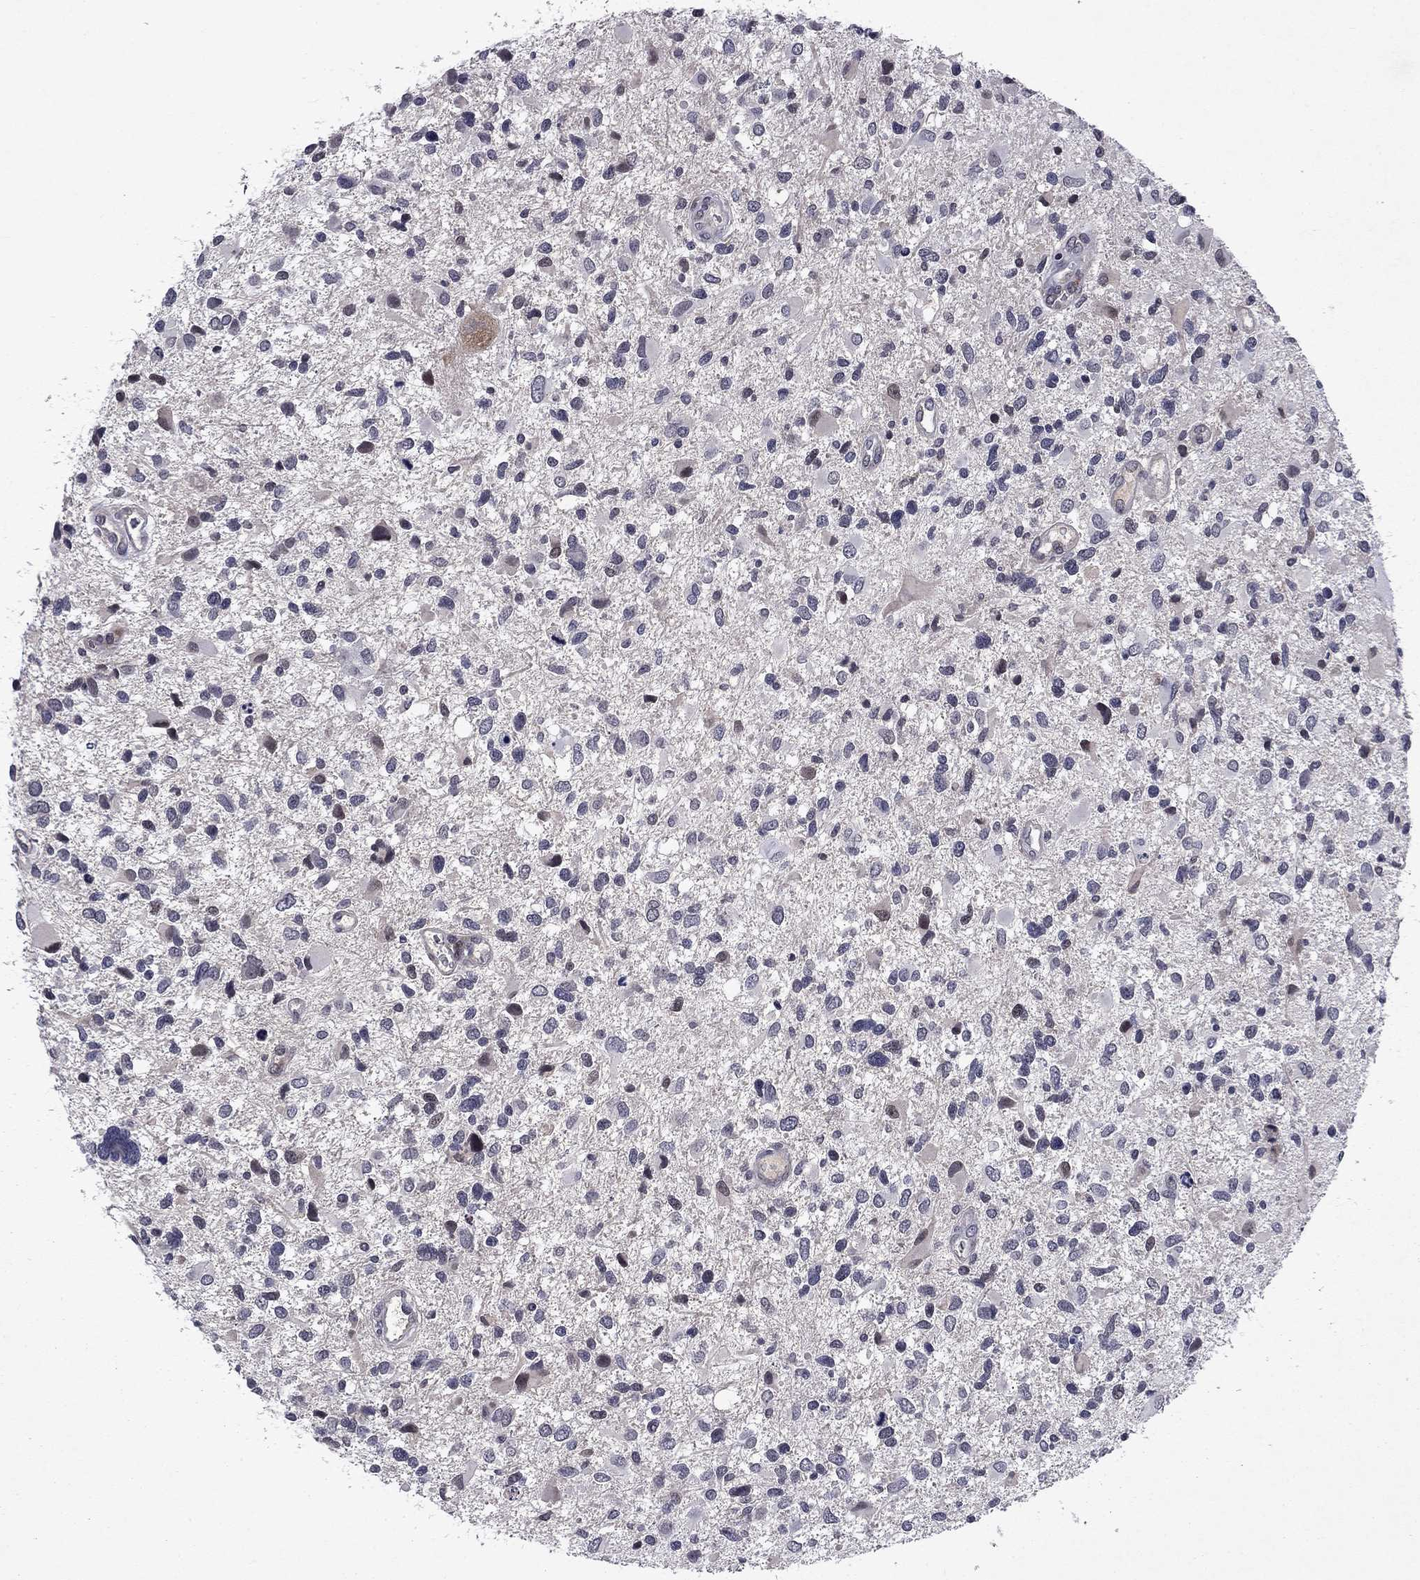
{"staining": {"intensity": "negative", "quantity": "none", "location": "none"}, "tissue": "glioma", "cell_type": "Tumor cells", "image_type": "cancer", "snomed": [{"axis": "morphology", "description": "Glioma, malignant, Low grade"}, {"axis": "topography", "description": "Brain"}], "caption": "DAB immunohistochemical staining of glioma demonstrates no significant expression in tumor cells. (Stains: DAB (3,3'-diaminobenzidine) immunohistochemistry (IHC) with hematoxylin counter stain, Microscopy: brightfield microscopy at high magnification).", "gene": "ECM1", "patient": {"sex": "female", "age": 32}}